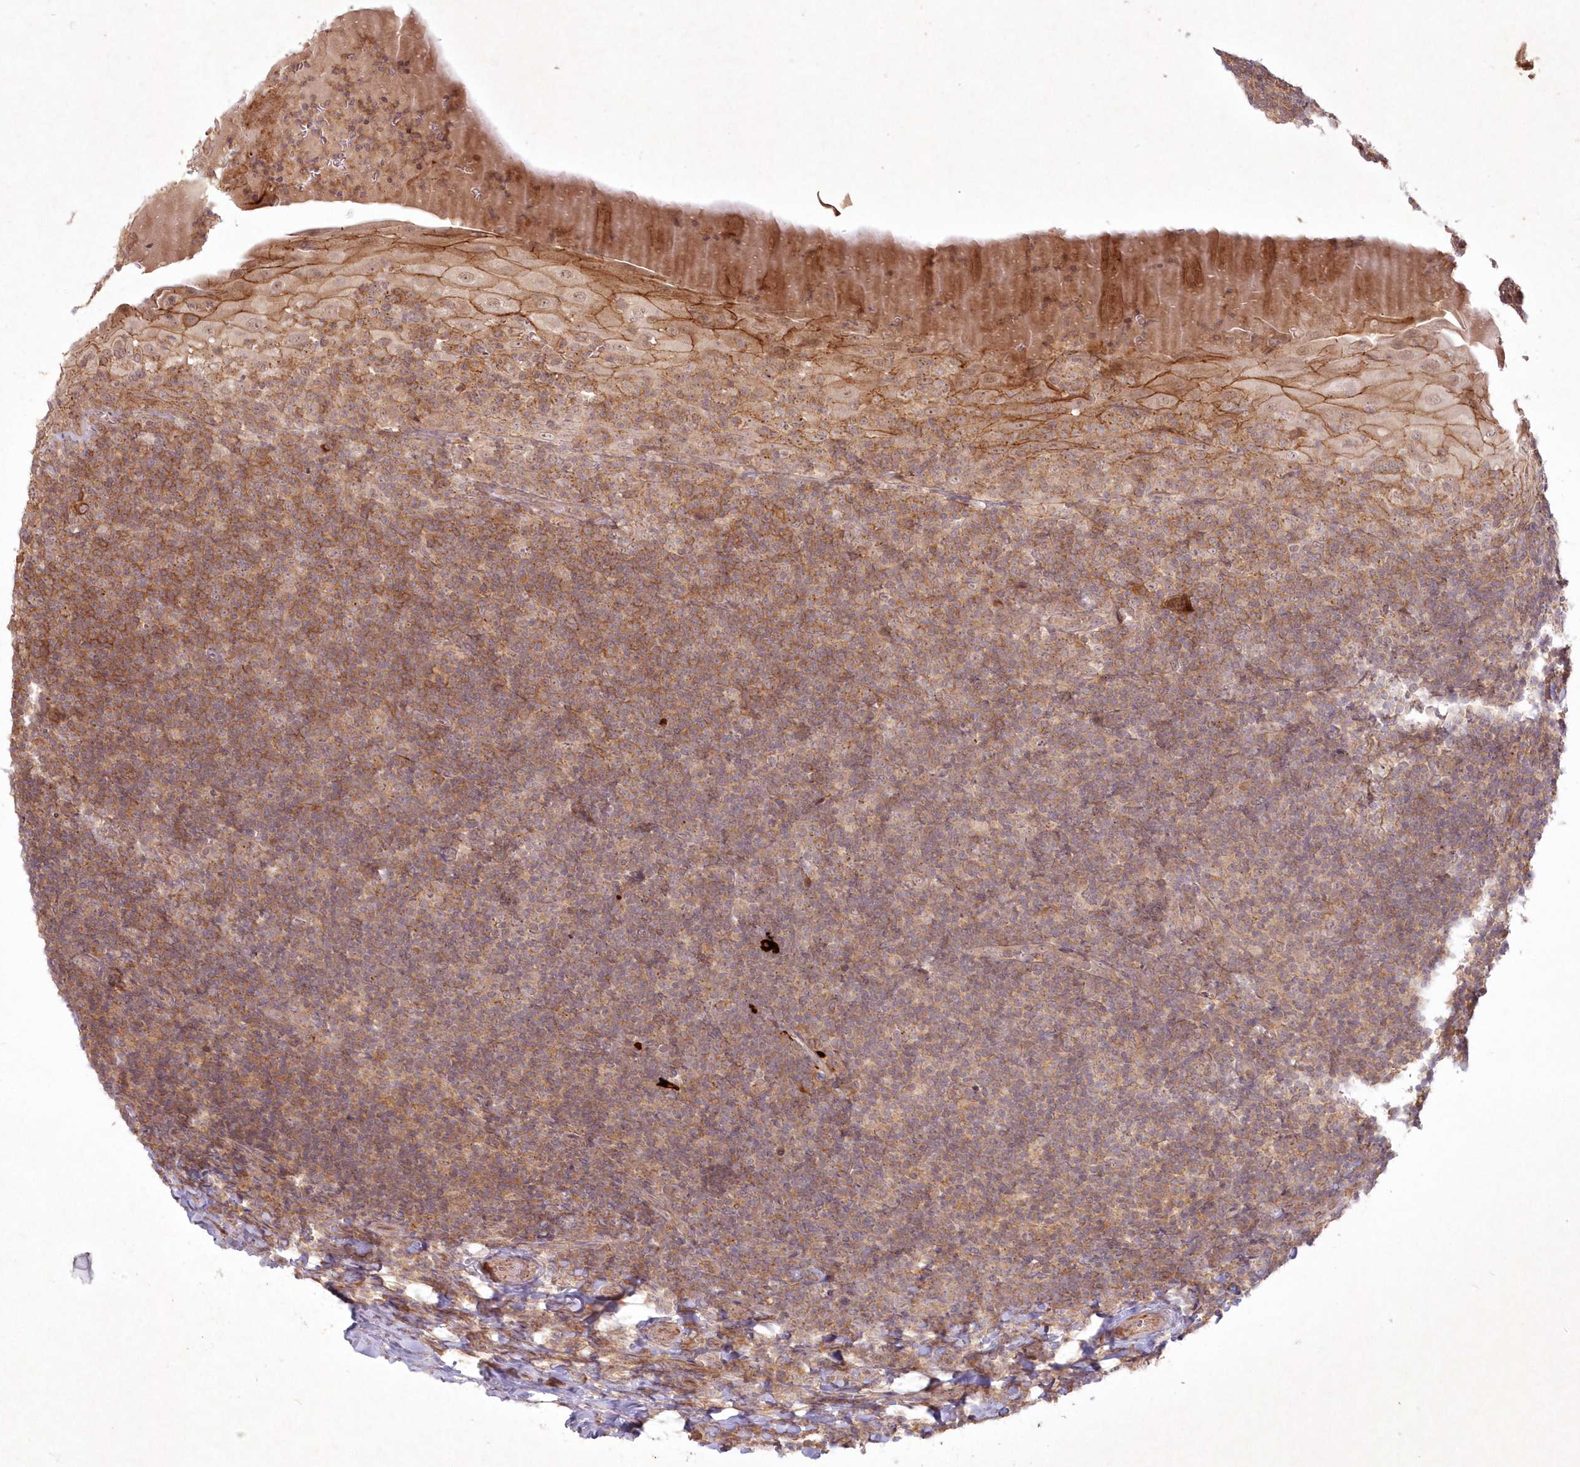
{"staining": {"intensity": "moderate", "quantity": ">75%", "location": "cytoplasmic/membranous"}, "tissue": "tonsil", "cell_type": "Germinal center cells", "image_type": "normal", "snomed": [{"axis": "morphology", "description": "Normal tissue, NOS"}, {"axis": "topography", "description": "Tonsil"}], "caption": "About >75% of germinal center cells in normal human tonsil demonstrate moderate cytoplasmic/membranous protein staining as visualized by brown immunohistochemical staining.", "gene": "TOGARAM2", "patient": {"sex": "male", "age": 37}}